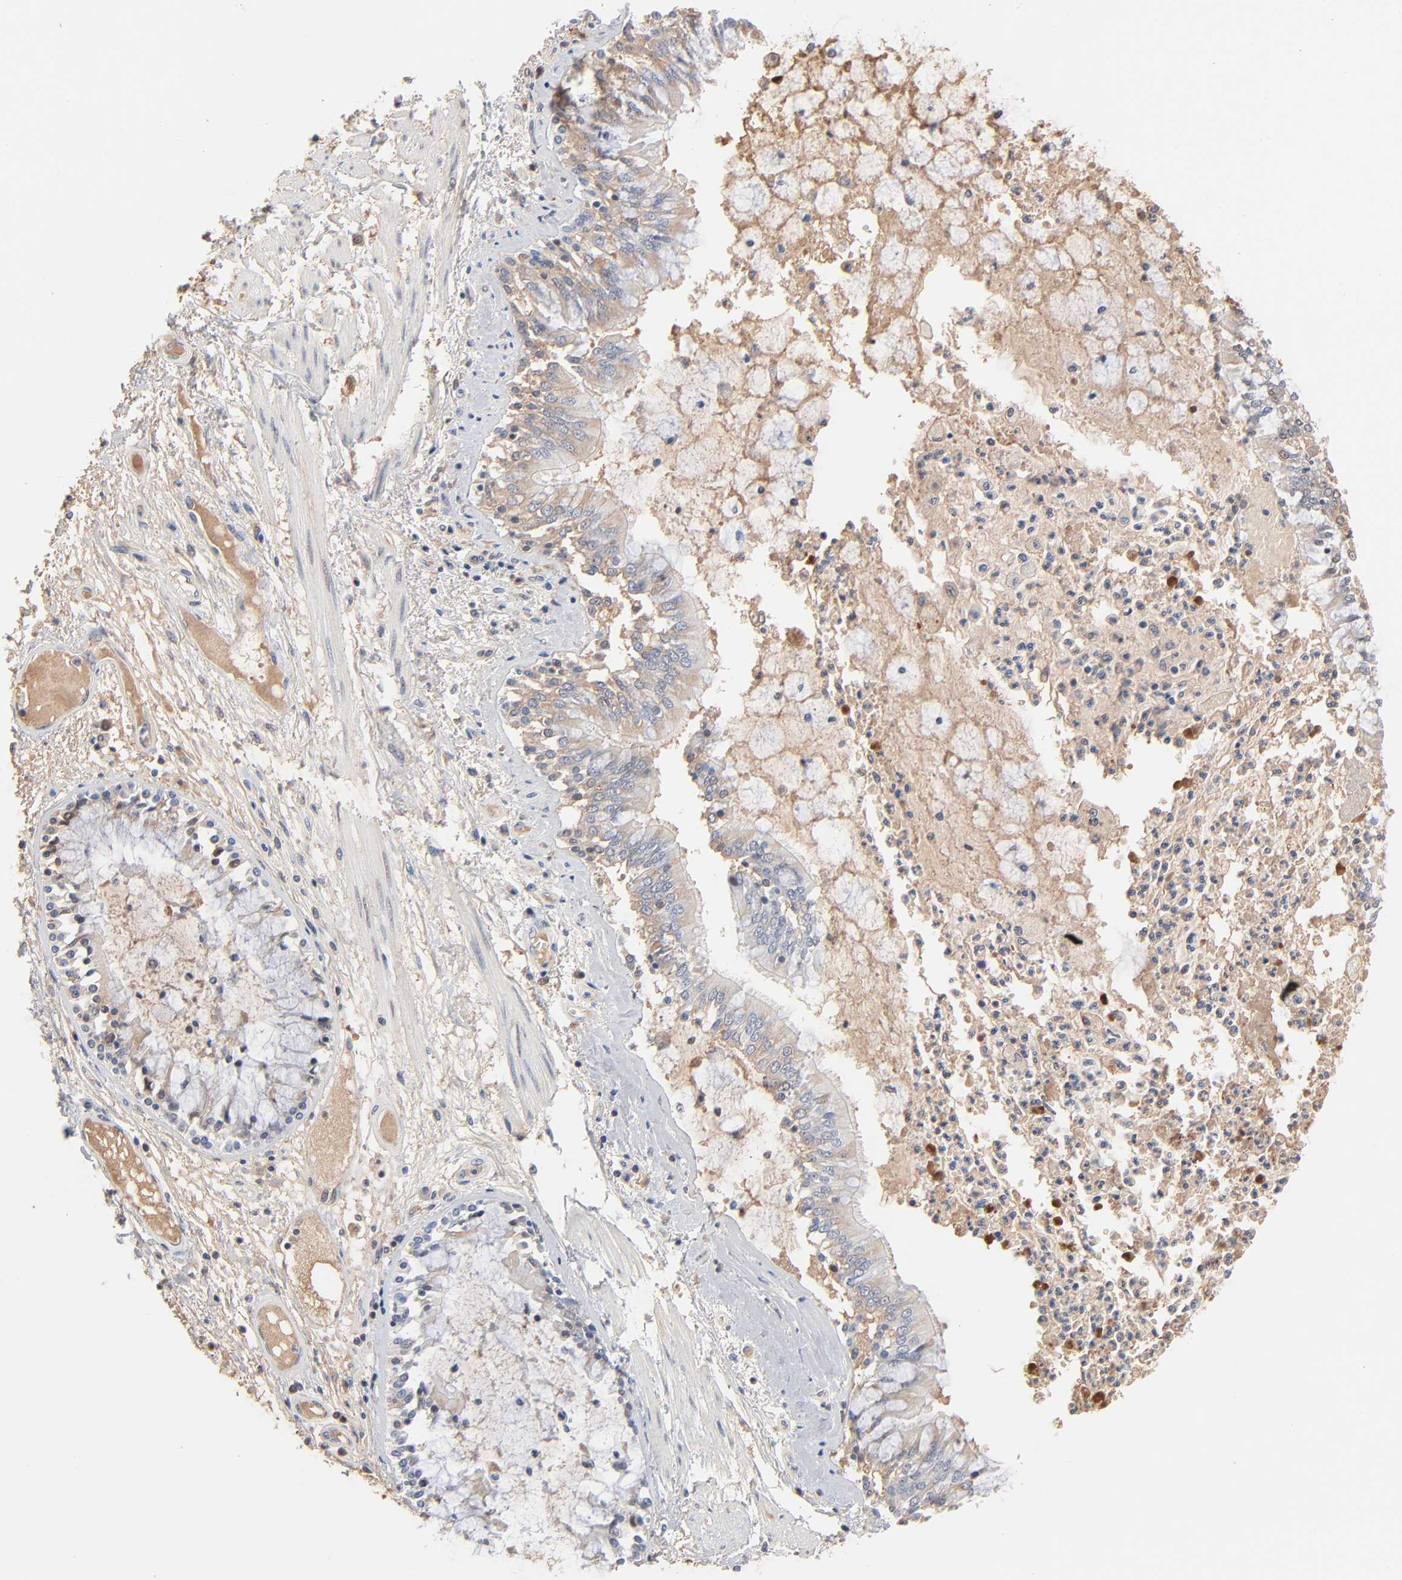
{"staining": {"intensity": "negative", "quantity": "none", "location": "none"}, "tissue": "bronchus", "cell_type": "Respiratory epithelial cells", "image_type": "normal", "snomed": [{"axis": "morphology", "description": "Normal tissue, NOS"}, {"axis": "topography", "description": "Cartilage tissue"}, {"axis": "topography", "description": "Bronchus"}, {"axis": "topography", "description": "Lung"}], "caption": "Immunohistochemistry (IHC) histopathology image of normal bronchus: human bronchus stained with DAB (3,3'-diaminobenzidine) reveals no significant protein expression in respiratory epithelial cells.", "gene": "SERPINA4", "patient": {"sex": "female", "age": 49}}